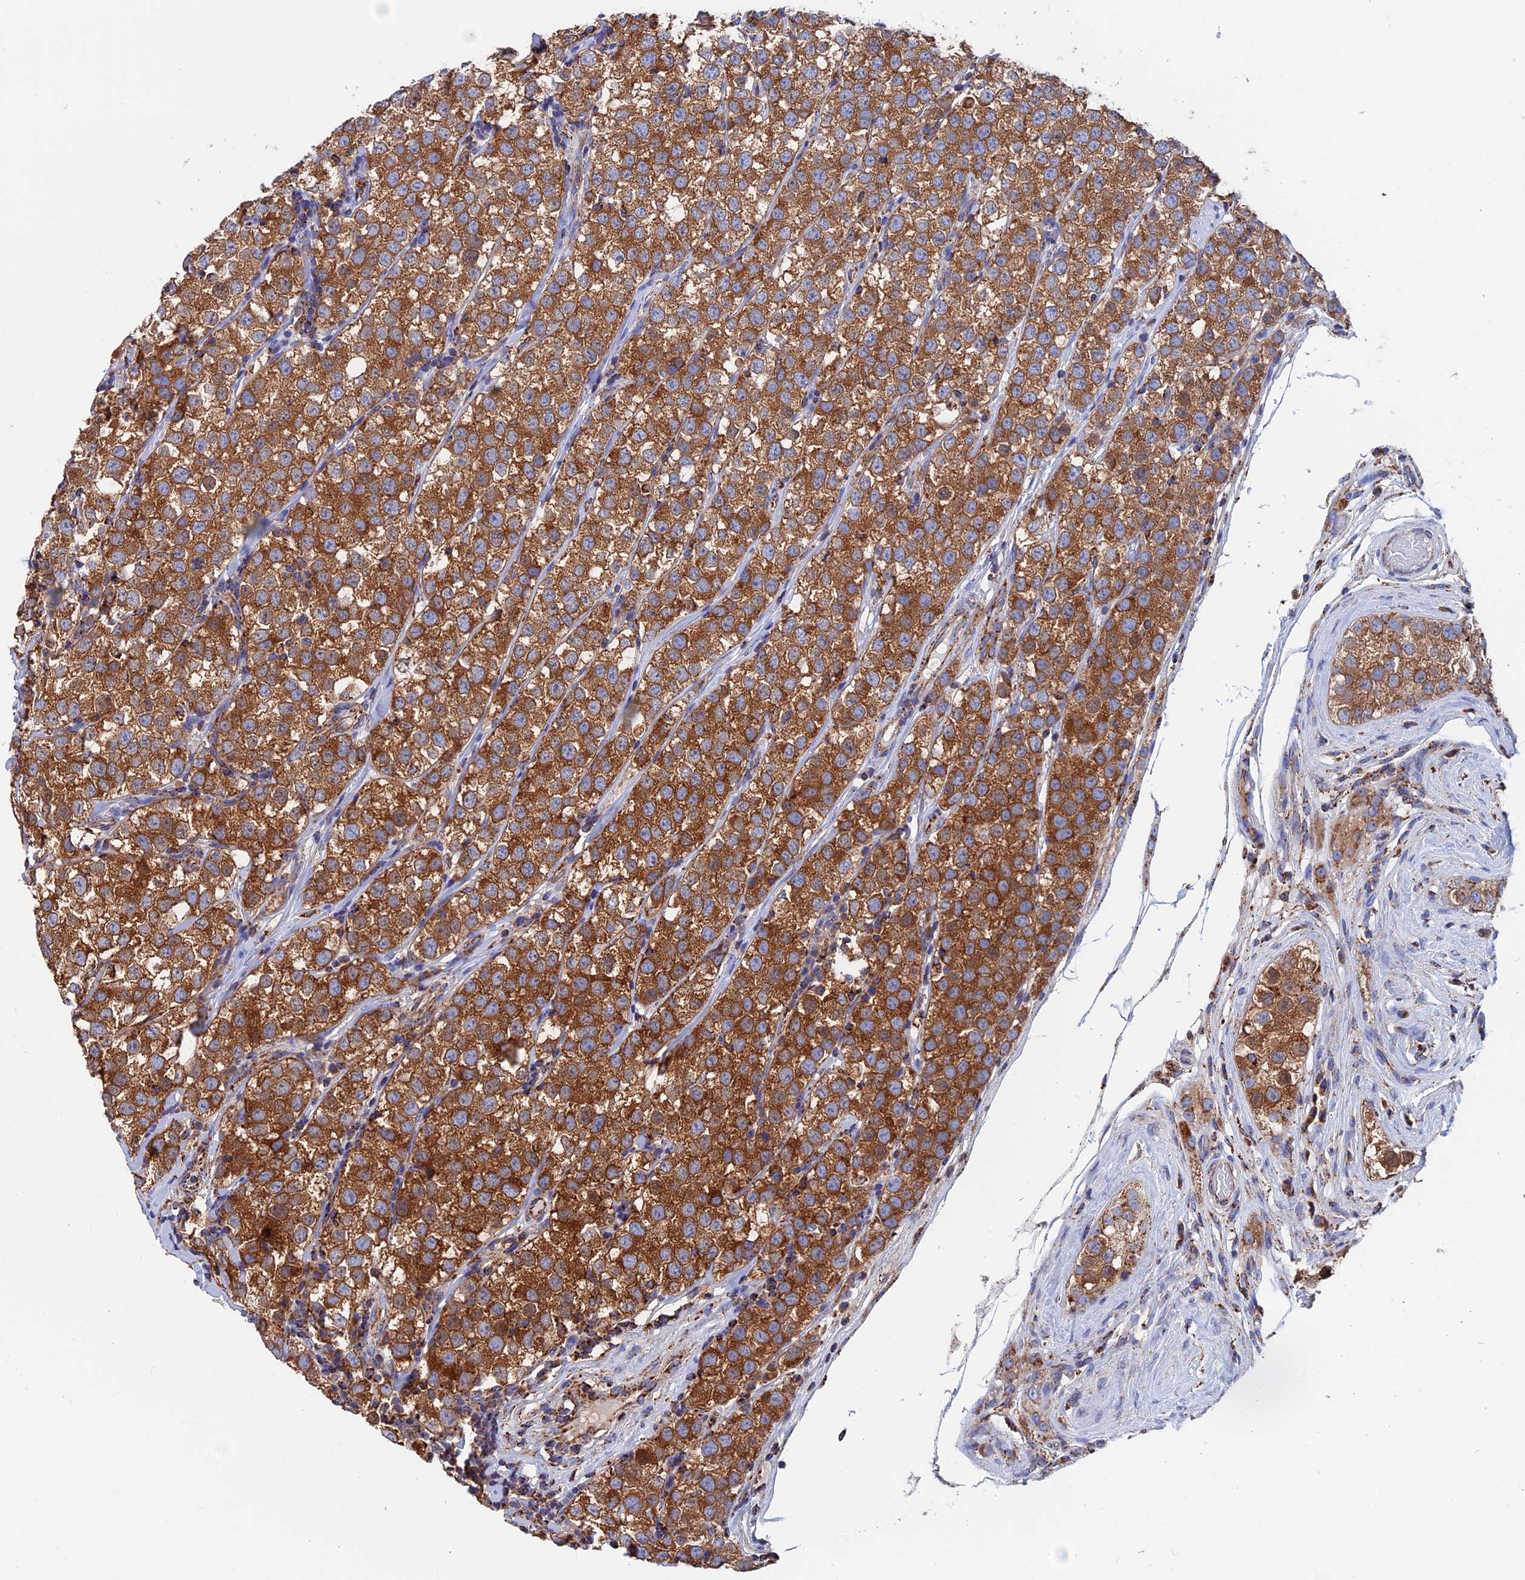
{"staining": {"intensity": "strong", "quantity": ">75%", "location": "cytoplasmic/membranous"}, "tissue": "testis cancer", "cell_type": "Tumor cells", "image_type": "cancer", "snomed": [{"axis": "morphology", "description": "Seminoma, NOS"}, {"axis": "topography", "description": "Testis"}], "caption": "This is a photomicrograph of immunohistochemistry (IHC) staining of seminoma (testis), which shows strong expression in the cytoplasmic/membranous of tumor cells.", "gene": "WDR83", "patient": {"sex": "male", "age": 34}}